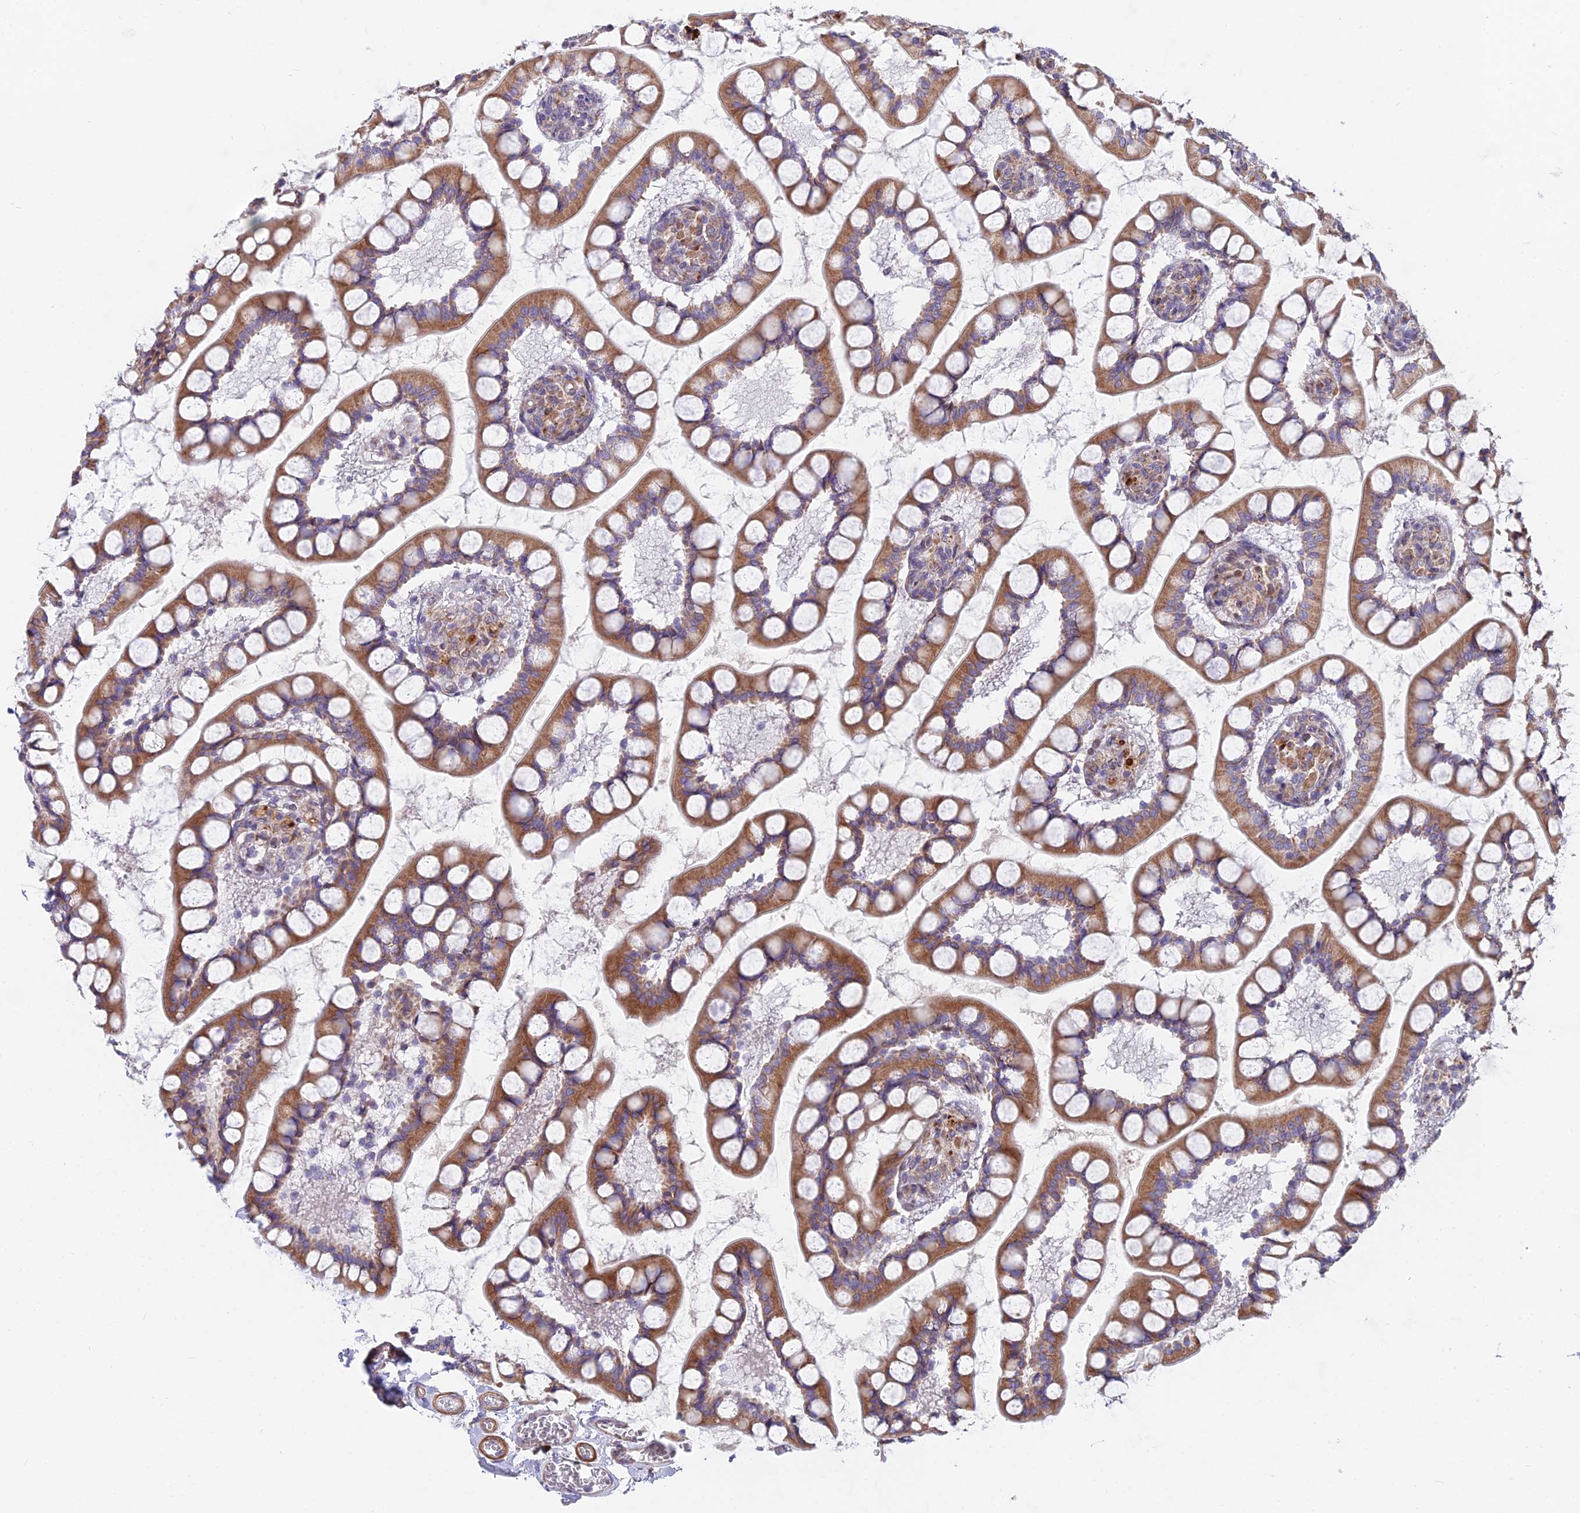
{"staining": {"intensity": "moderate", "quantity": ">75%", "location": "cytoplasmic/membranous"}, "tissue": "small intestine", "cell_type": "Glandular cells", "image_type": "normal", "snomed": [{"axis": "morphology", "description": "Normal tissue, NOS"}, {"axis": "topography", "description": "Small intestine"}], "caption": "Glandular cells show moderate cytoplasmic/membranous staining in approximately >75% of cells in normal small intestine. Using DAB (brown) and hematoxylin (blue) stains, captured at high magnification using brightfield microscopy.", "gene": "TBC1D20", "patient": {"sex": "male", "age": 52}}